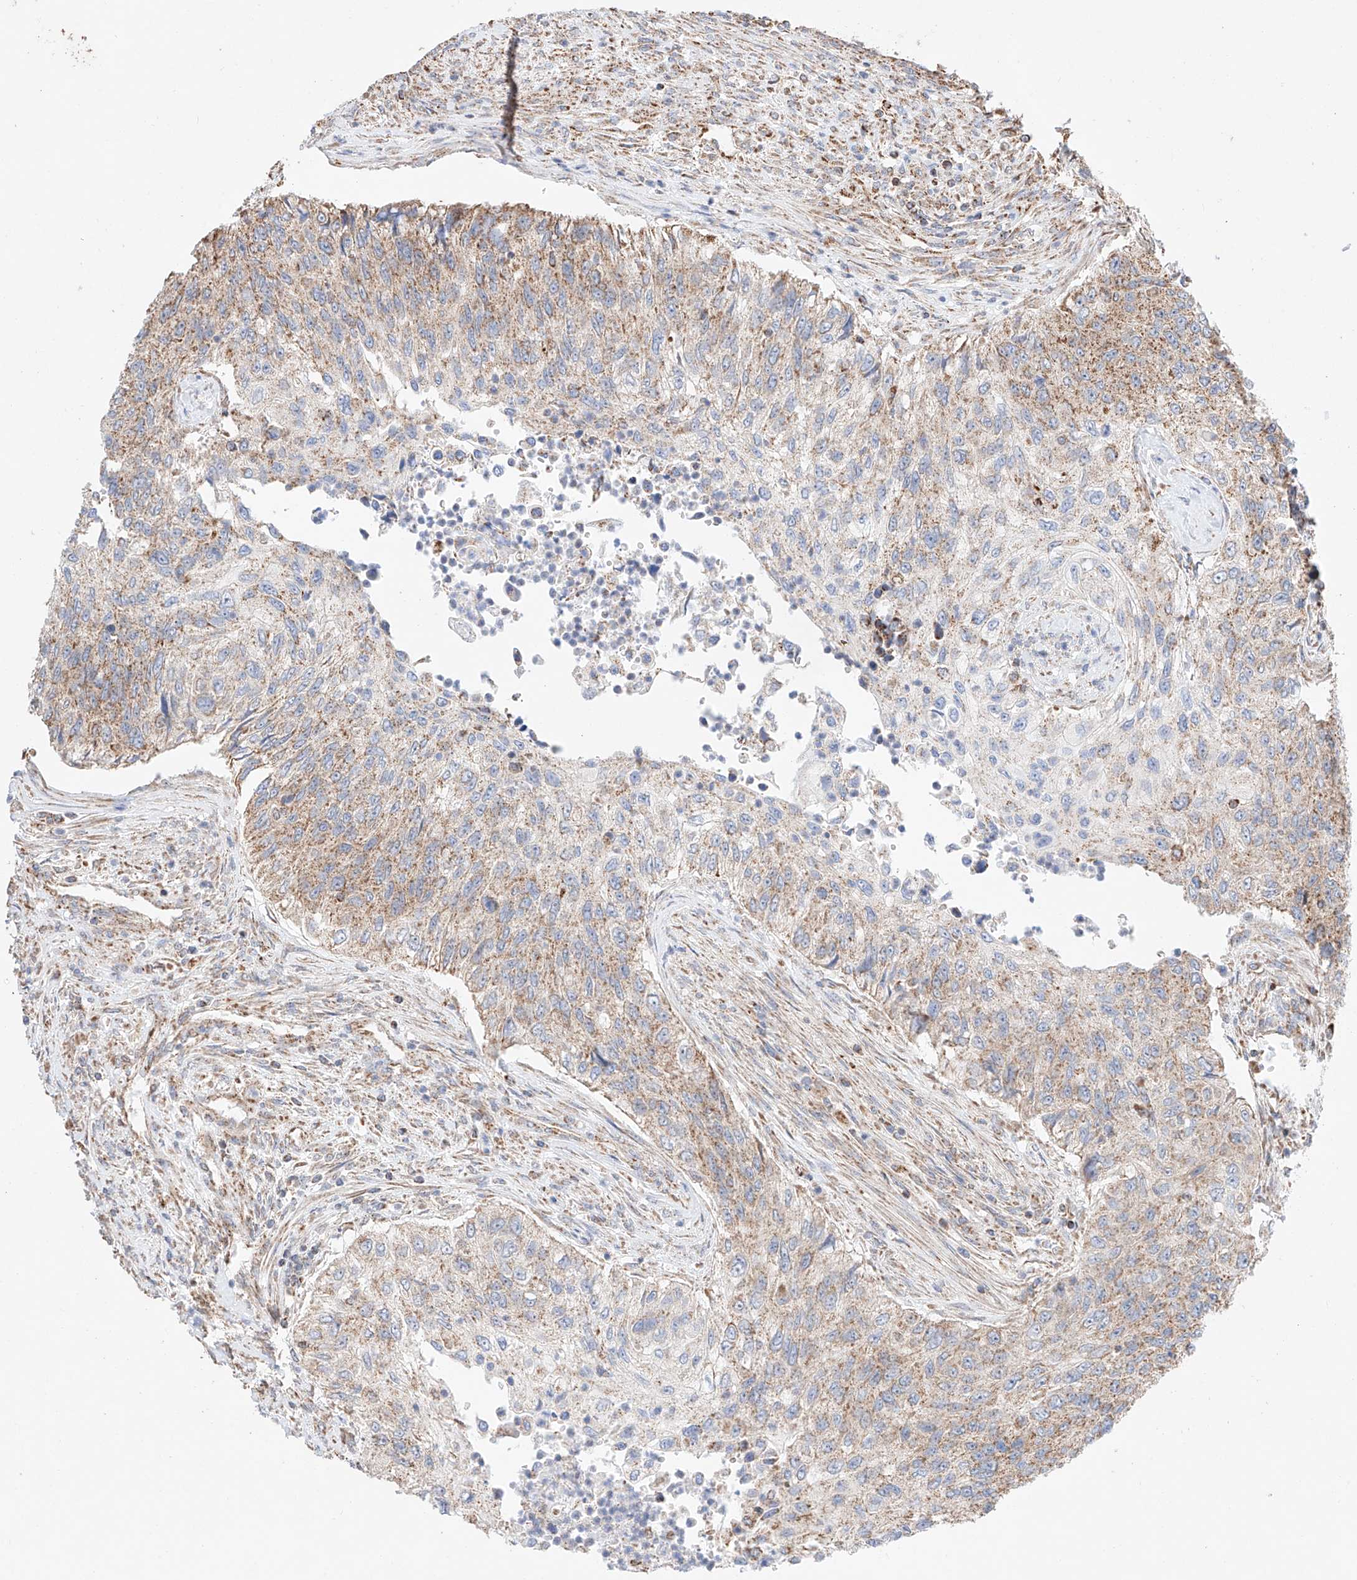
{"staining": {"intensity": "weak", "quantity": ">75%", "location": "cytoplasmic/membranous"}, "tissue": "urothelial cancer", "cell_type": "Tumor cells", "image_type": "cancer", "snomed": [{"axis": "morphology", "description": "Urothelial carcinoma, High grade"}, {"axis": "topography", "description": "Urinary bladder"}], "caption": "Weak cytoplasmic/membranous staining is identified in approximately >75% of tumor cells in urothelial carcinoma (high-grade). Immunohistochemistry stains the protein of interest in brown and the nuclei are stained blue.", "gene": "KTI12", "patient": {"sex": "female", "age": 60}}